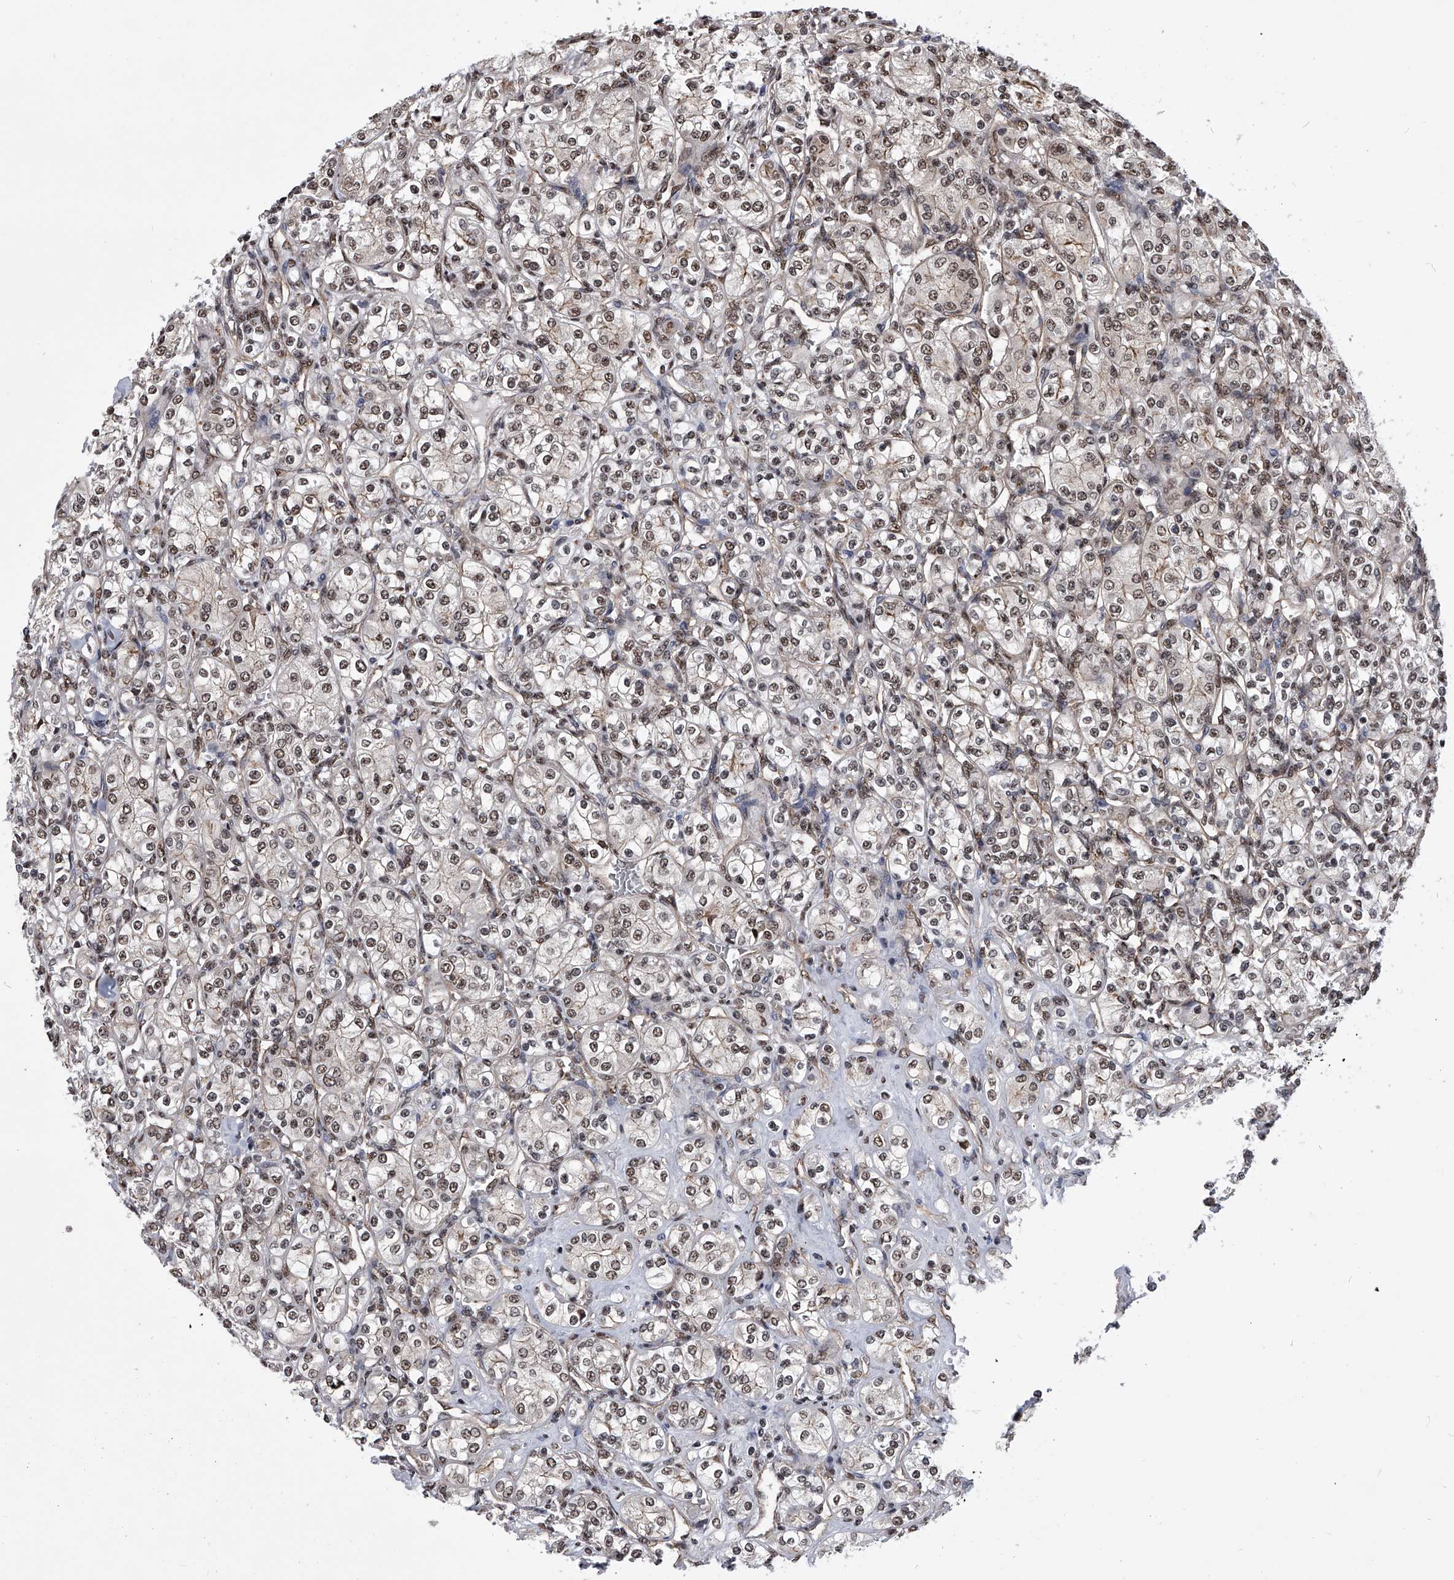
{"staining": {"intensity": "moderate", "quantity": ">75%", "location": "nuclear"}, "tissue": "renal cancer", "cell_type": "Tumor cells", "image_type": "cancer", "snomed": [{"axis": "morphology", "description": "Adenocarcinoma, NOS"}, {"axis": "topography", "description": "Kidney"}], "caption": "This is a histology image of immunohistochemistry staining of renal adenocarcinoma, which shows moderate staining in the nuclear of tumor cells.", "gene": "ZNF76", "patient": {"sex": "male", "age": 77}}